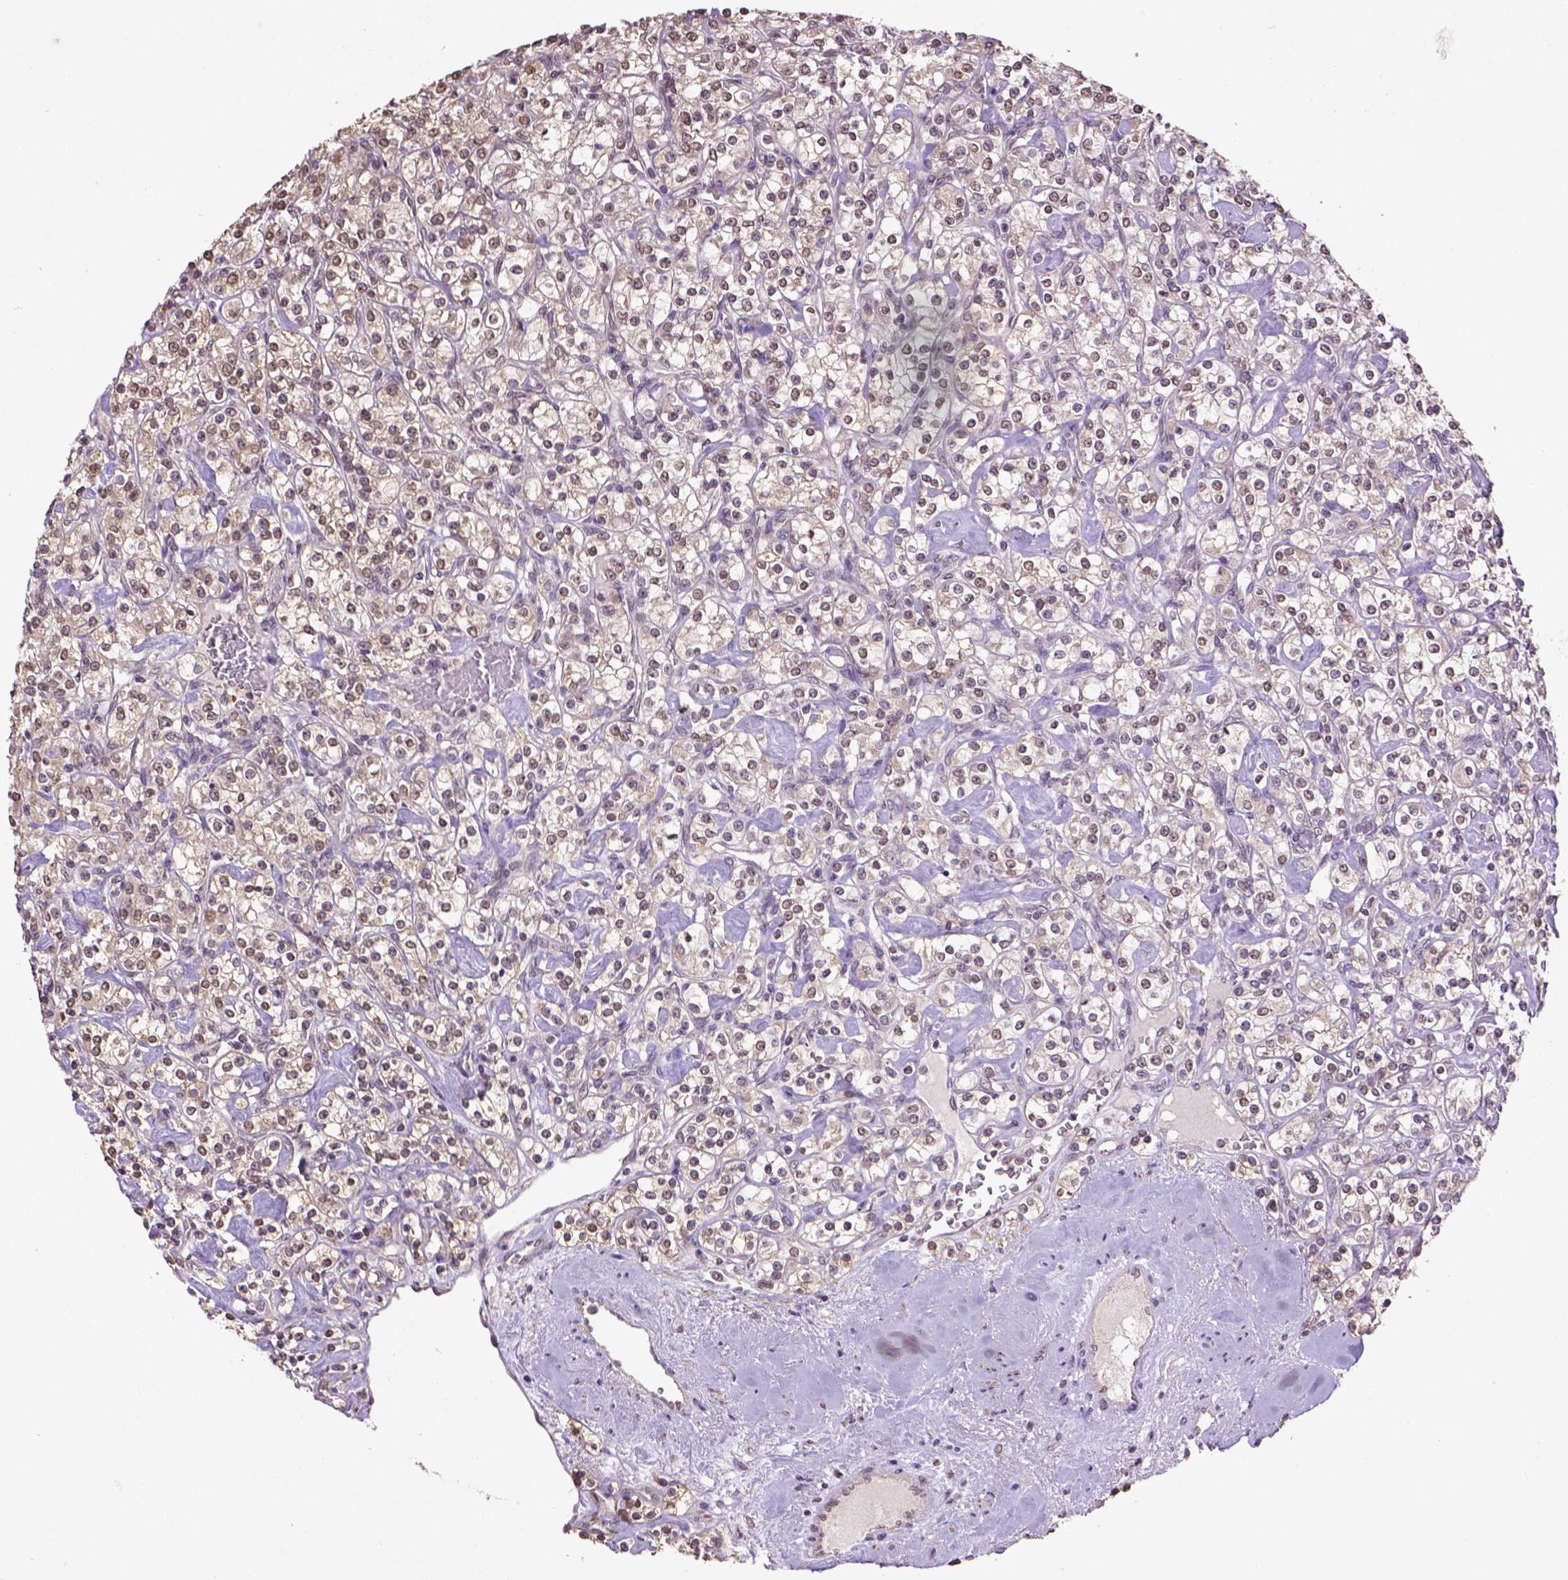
{"staining": {"intensity": "weak", "quantity": ">75%", "location": "cytoplasmic/membranous"}, "tissue": "renal cancer", "cell_type": "Tumor cells", "image_type": "cancer", "snomed": [{"axis": "morphology", "description": "Adenocarcinoma, NOS"}, {"axis": "topography", "description": "Kidney"}], "caption": "This image displays renal cancer stained with immunohistochemistry (IHC) to label a protein in brown. The cytoplasmic/membranous of tumor cells show weak positivity for the protein. Nuclei are counter-stained blue.", "gene": "WDR17", "patient": {"sex": "male", "age": 77}}